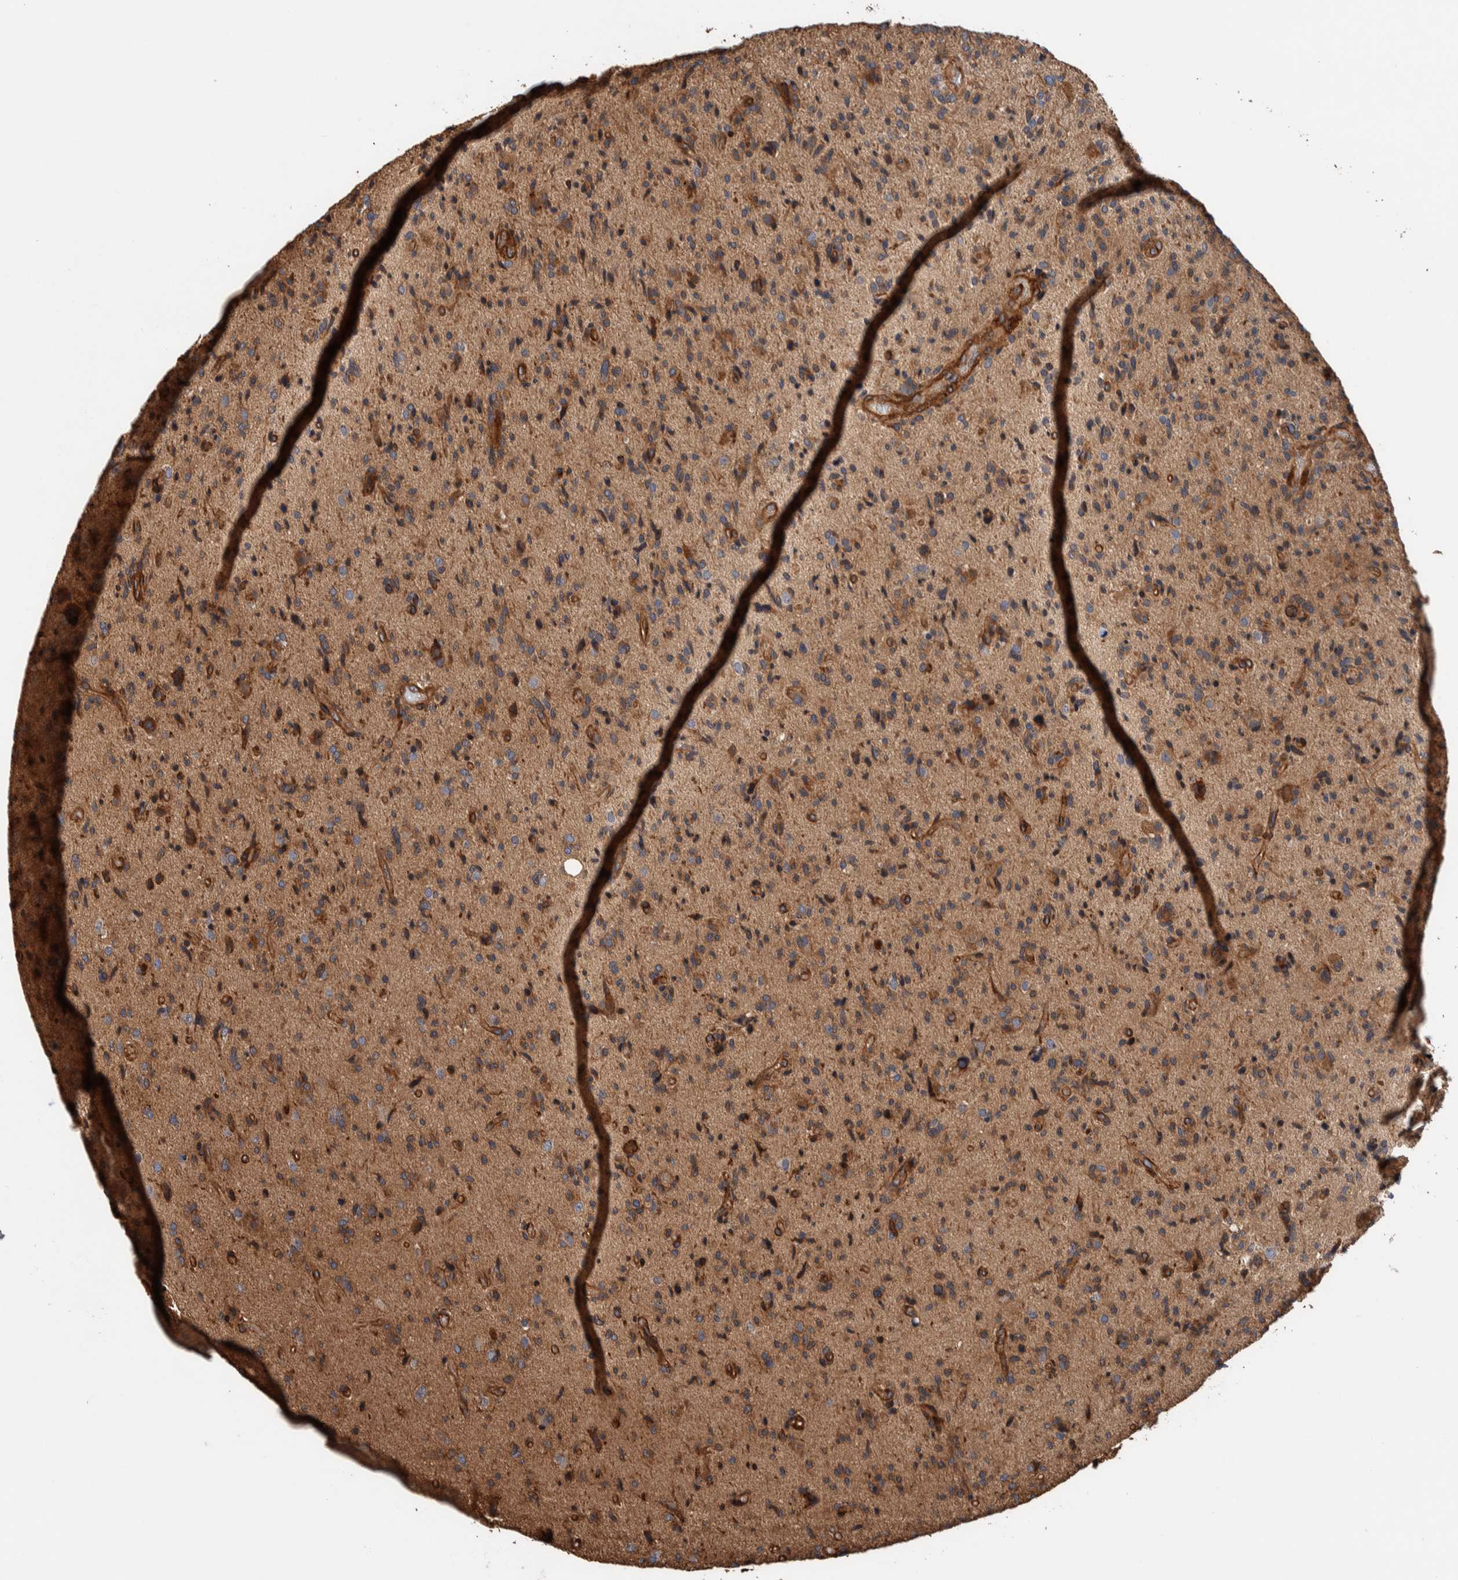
{"staining": {"intensity": "weak", "quantity": ">75%", "location": "cytoplasmic/membranous"}, "tissue": "glioma", "cell_type": "Tumor cells", "image_type": "cancer", "snomed": [{"axis": "morphology", "description": "Glioma, malignant, High grade"}, {"axis": "topography", "description": "Brain"}], "caption": "A photomicrograph of glioma stained for a protein shows weak cytoplasmic/membranous brown staining in tumor cells.", "gene": "PKD1L1", "patient": {"sex": "male", "age": 72}}